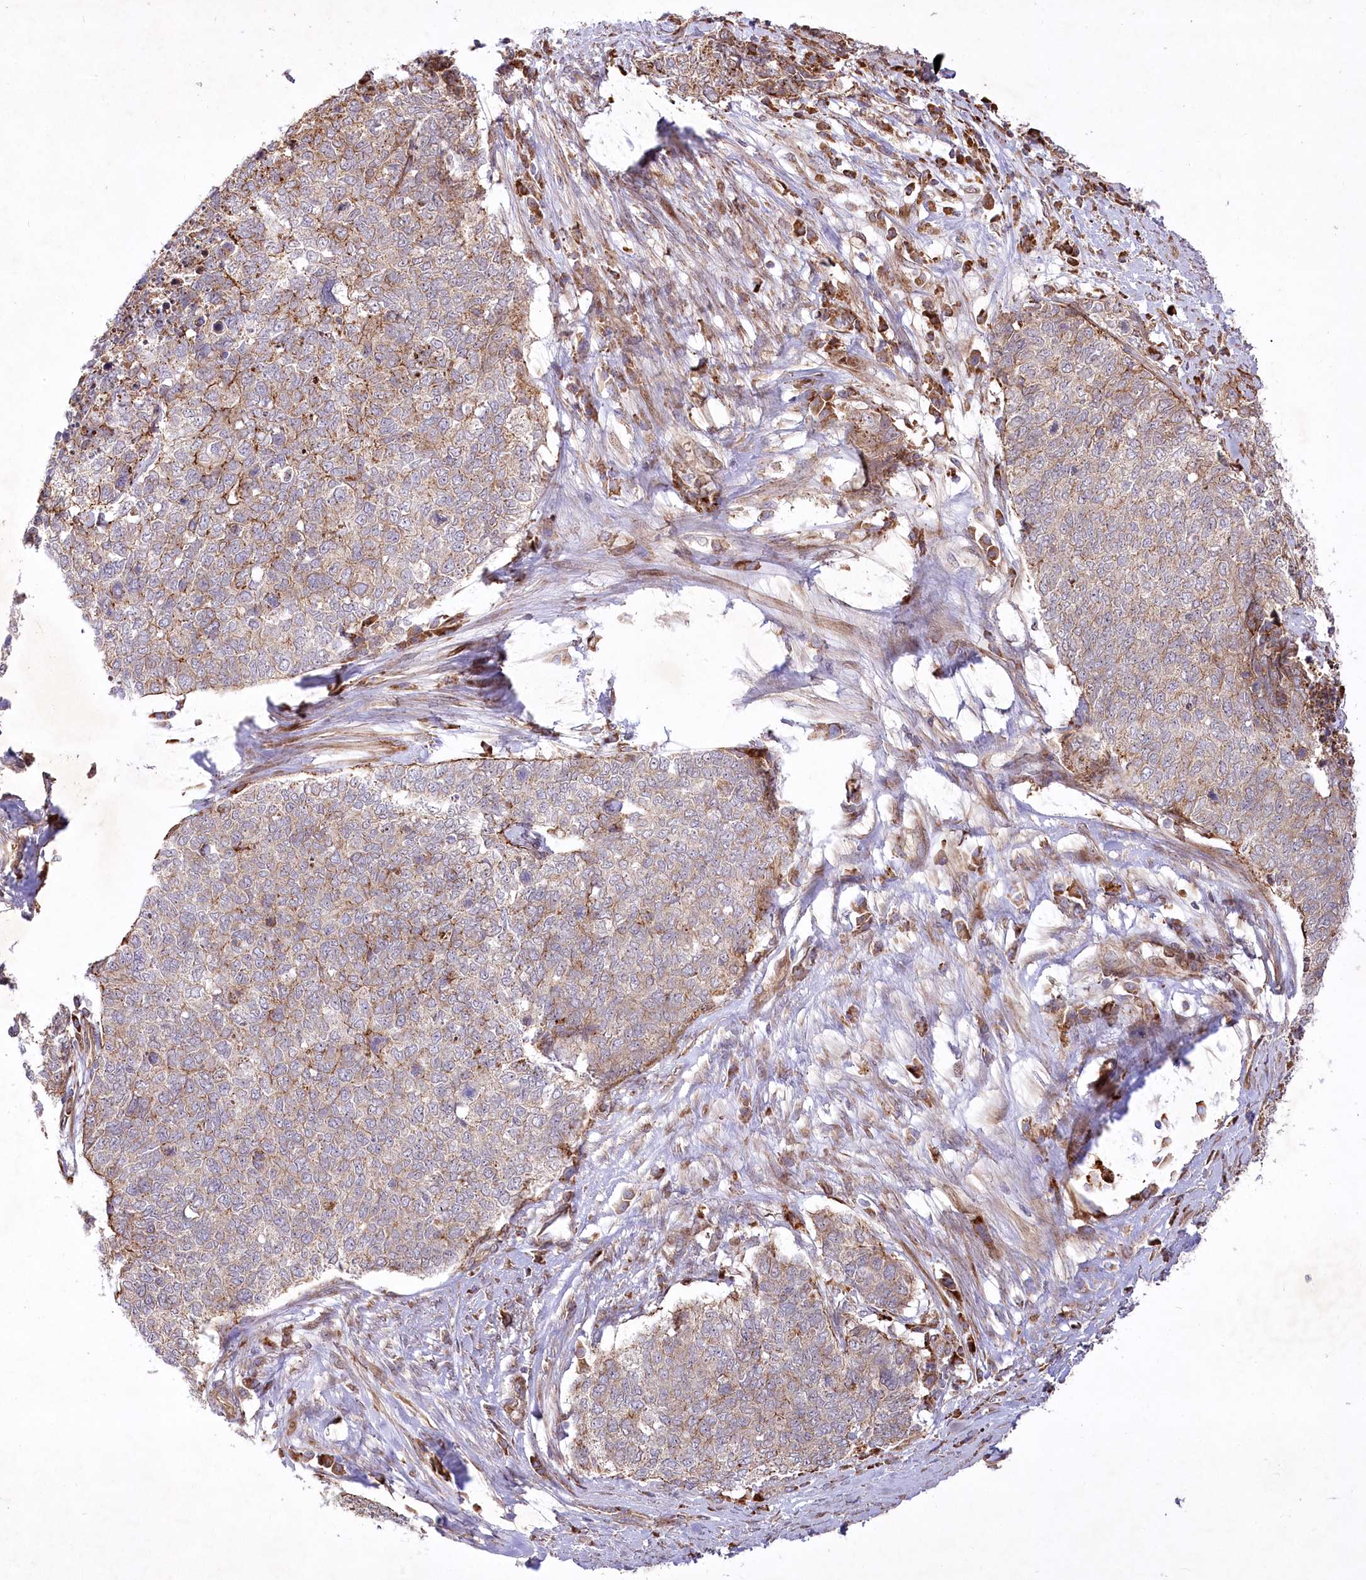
{"staining": {"intensity": "weak", "quantity": "25%-75%", "location": "cytoplasmic/membranous"}, "tissue": "cervical cancer", "cell_type": "Tumor cells", "image_type": "cancer", "snomed": [{"axis": "morphology", "description": "Squamous cell carcinoma, NOS"}, {"axis": "topography", "description": "Cervix"}], "caption": "Immunohistochemical staining of cervical cancer shows low levels of weak cytoplasmic/membranous positivity in approximately 25%-75% of tumor cells.", "gene": "PSTK", "patient": {"sex": "female", "age": 63}}